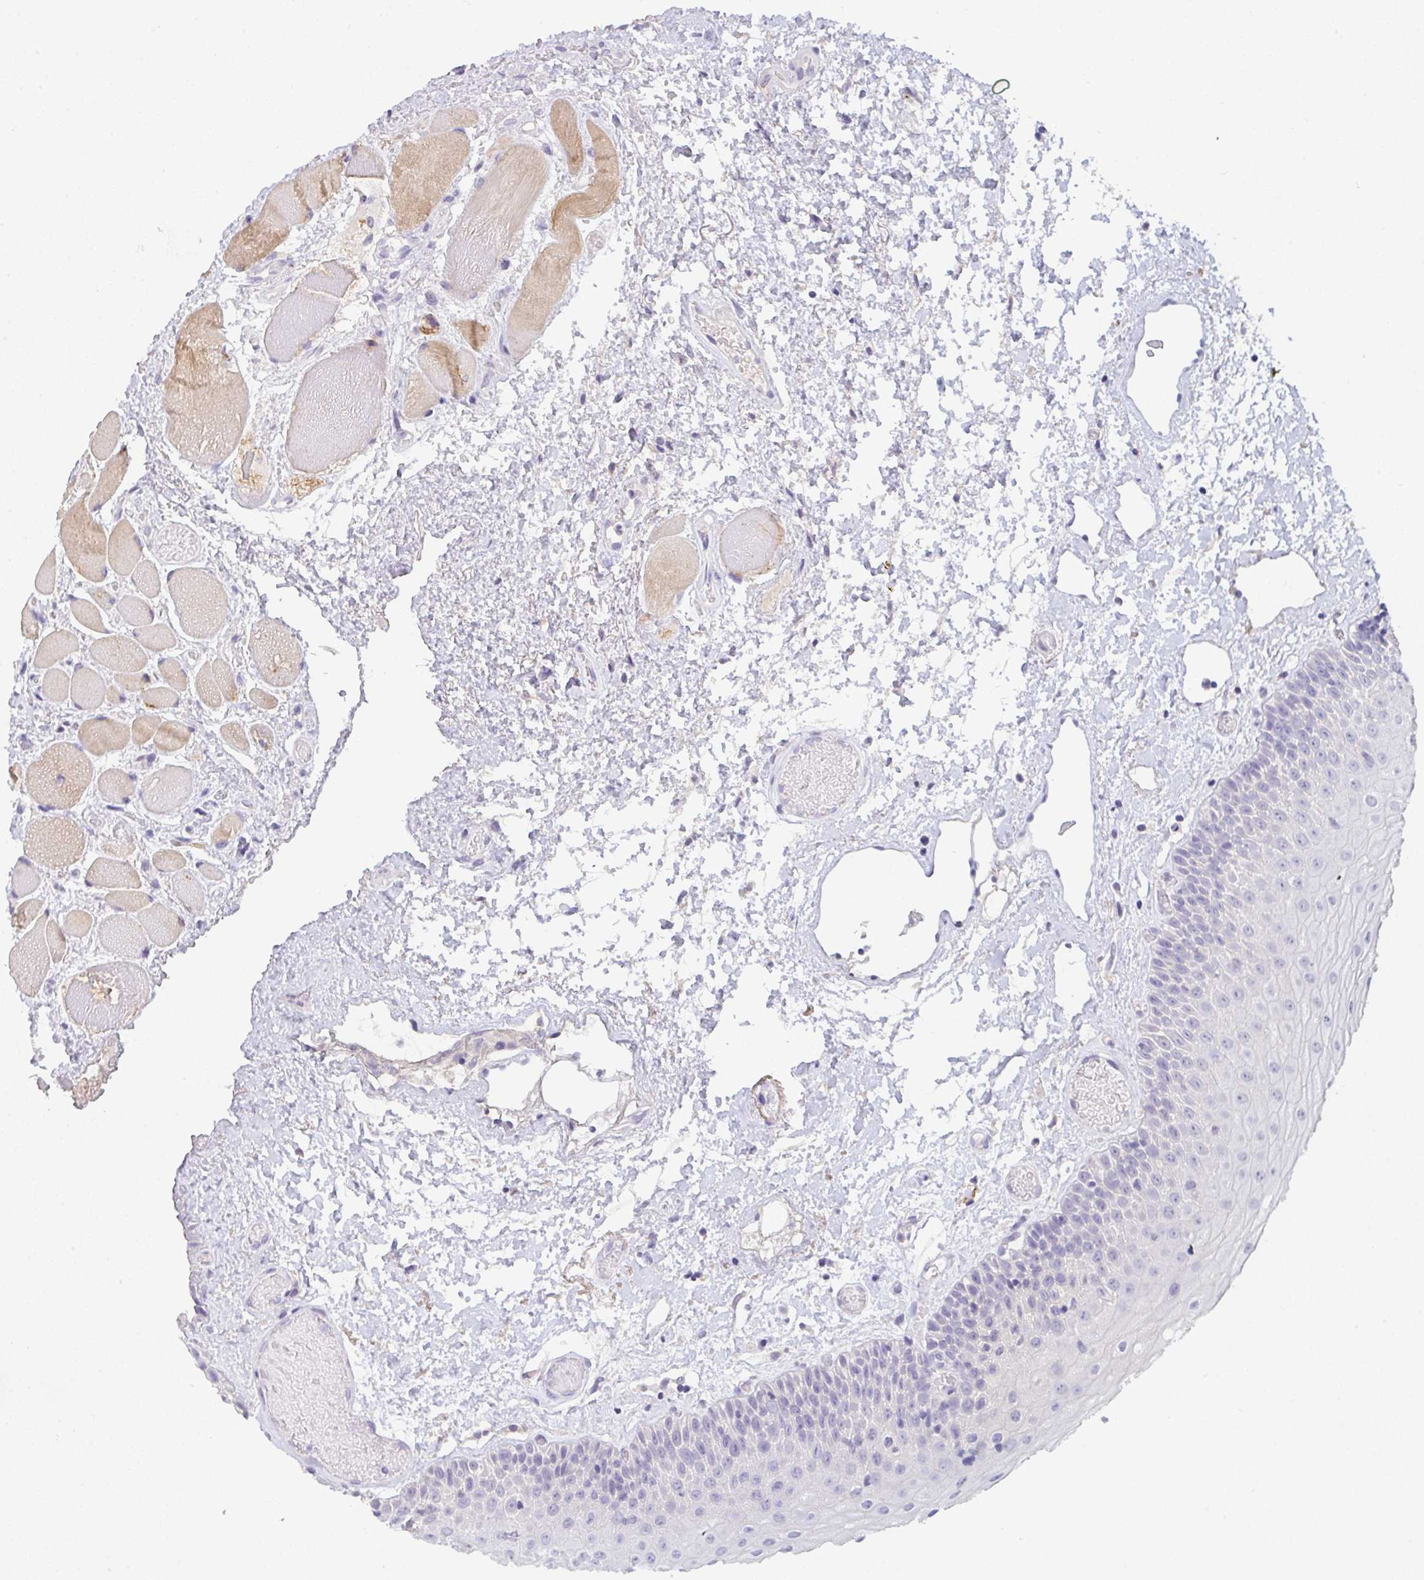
{"staining": {"intensity": "negative", "quantity": "none", "location": "none"}, "tissue": "oral mucosa", "cell_type": "Squamous epithelial cells", "image_type": "normal", "snomed": [{"axis": "morphology", "description": "Normal tissue, NOS"}, {"axis": "topography", "description": "Oral tissue"}], "caption": "A high-resolution histopathology image shows IHC staining of unremarkable oral mucosa, which exhibits no significant positivity in squamous epithelial cells. (DAB (3,3'-diaminobenzidine) immunohistochemistry (IHC) with hematoxylin counter stain).", "gene": "C1QTNF8", "patient": {"sex": "female", "age": 82}}